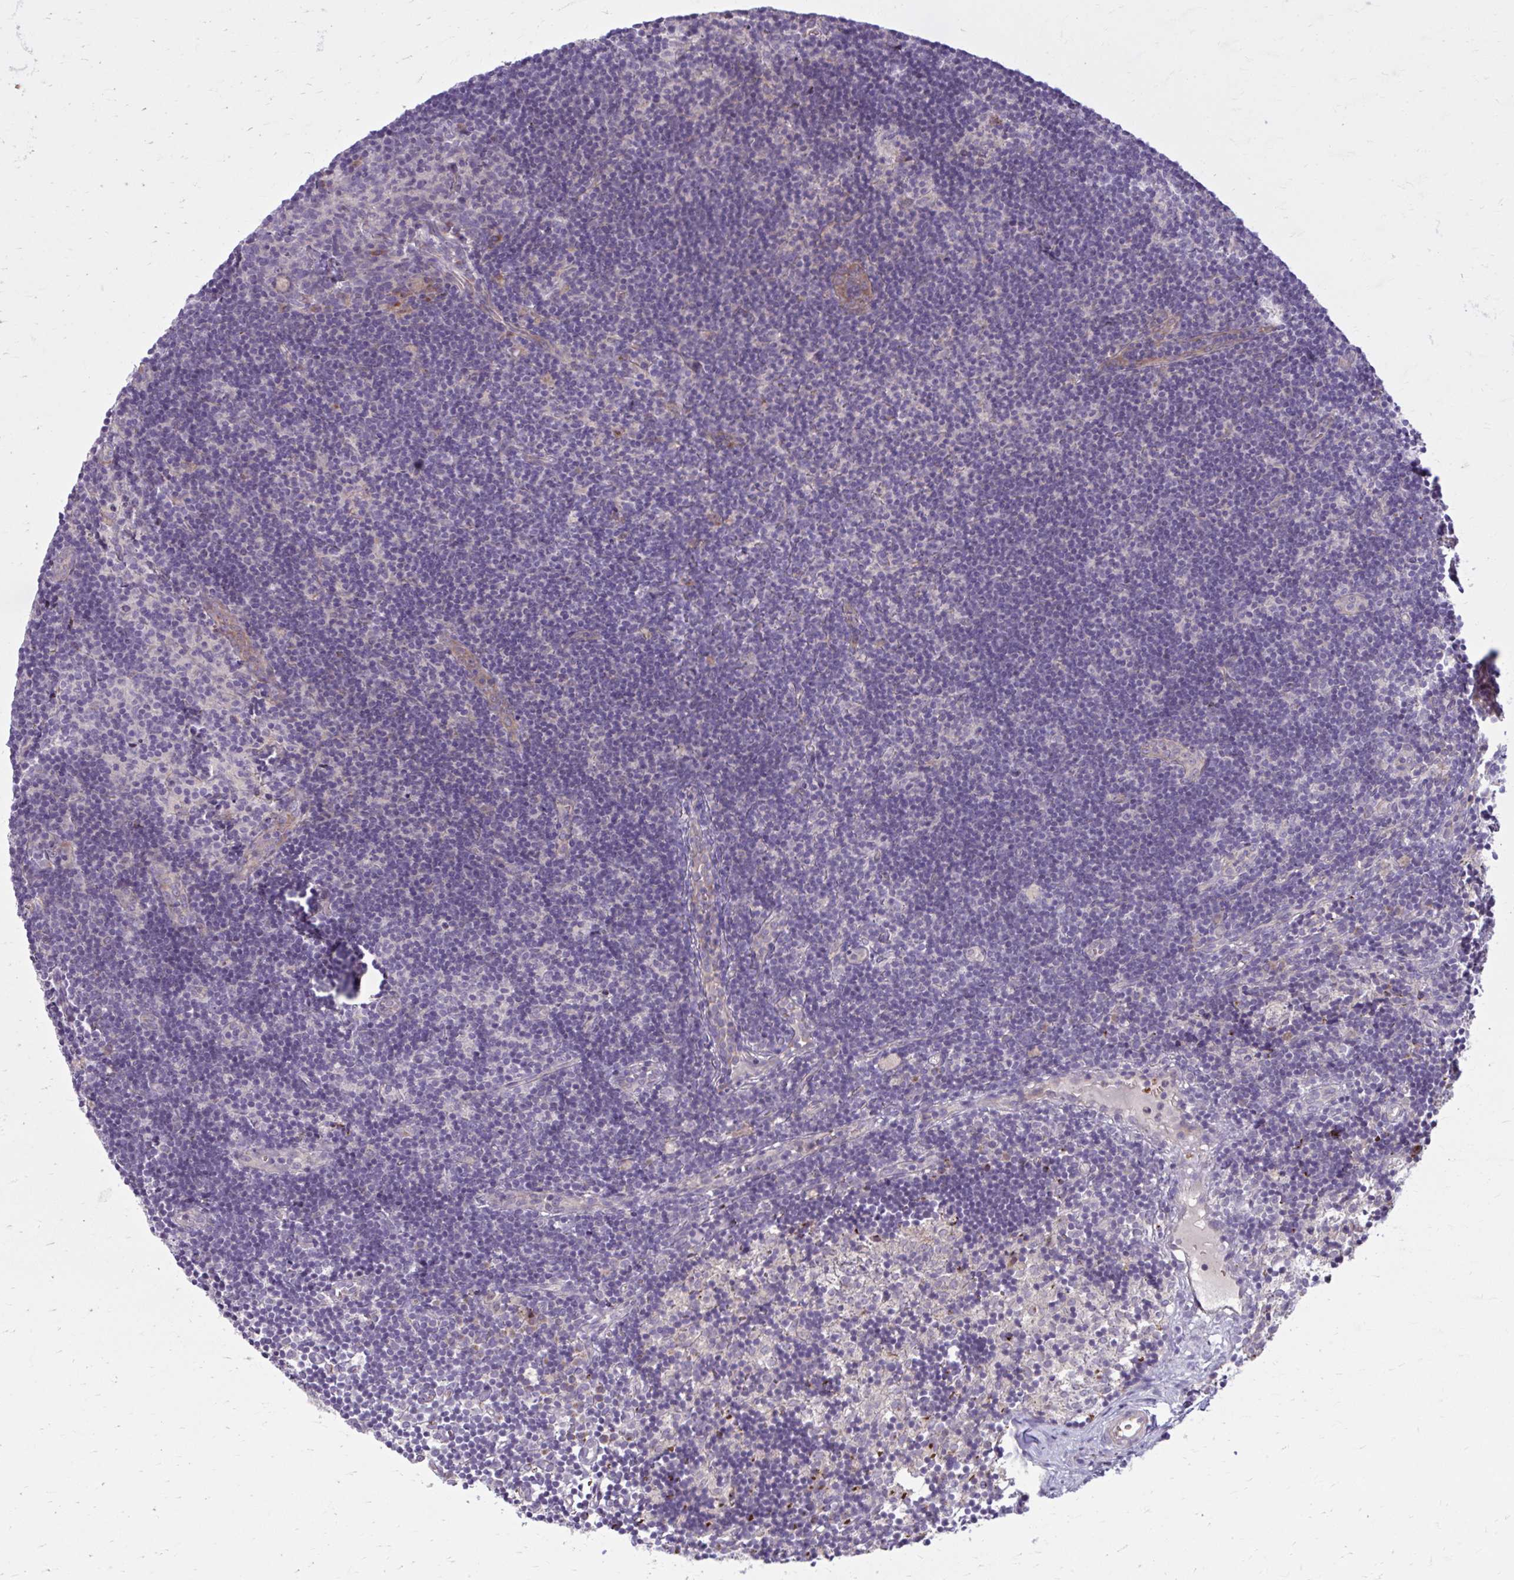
{"staining": {"intensity": "negative", "quantity": "none", "location": "none"}, "tissue": "lymph node", "cell_type": "Germinal center cells", "image_type": "normal", "snomed": [{"axis": "morphology", "description": "Normal tissue, NOS"}, {"axis": "topography", "description": "Lymph node"}], "caption": "Immunohistochemistry histopathology image of unremarkable lymph node: lymph node stained with DAB demonstrates no significant protein expression in germinal center cells.", "gene": "SNF8", "patient": {"sex": "female", "age": 31}}